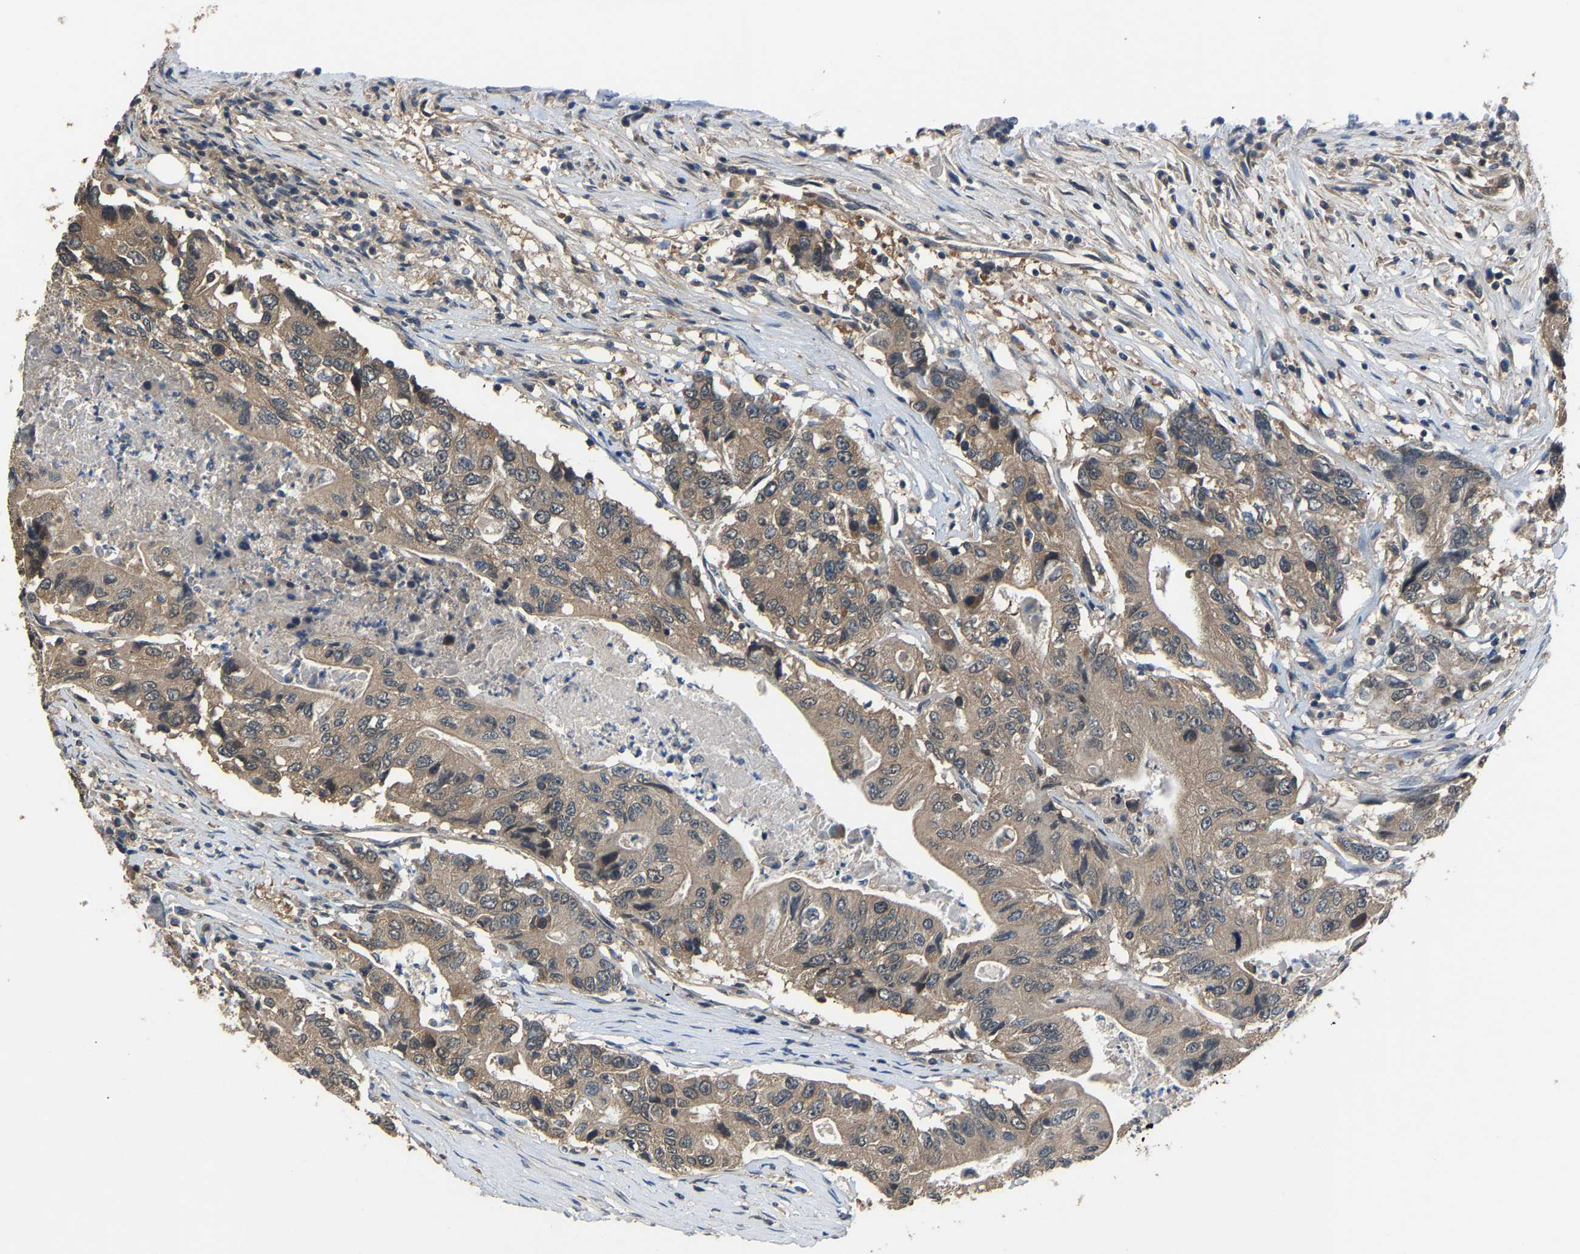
{"staining": {"intensity": "weak", "quantity": "25%-75%", "location": "cytoplasmic/membranous"}, "tissue": "colorectal cancer", "cell_type": "Tumor cells", "image_type": "cancer", "snomed": [{"axis": "morphology", "description": "Adenocarcinoma, NOS"}, {"axis": "topography", "description": "Colon"}], "caption": "Immunohistochemistry (IHC) (DAB) staining of human colorectal adenocarcinoma displays weak cytoplasmic/membranous protein staining in approximately 25%-75% of tumor cells.", "gene": "ABCC9", "patient": {"sex": "female", "age": 77}}